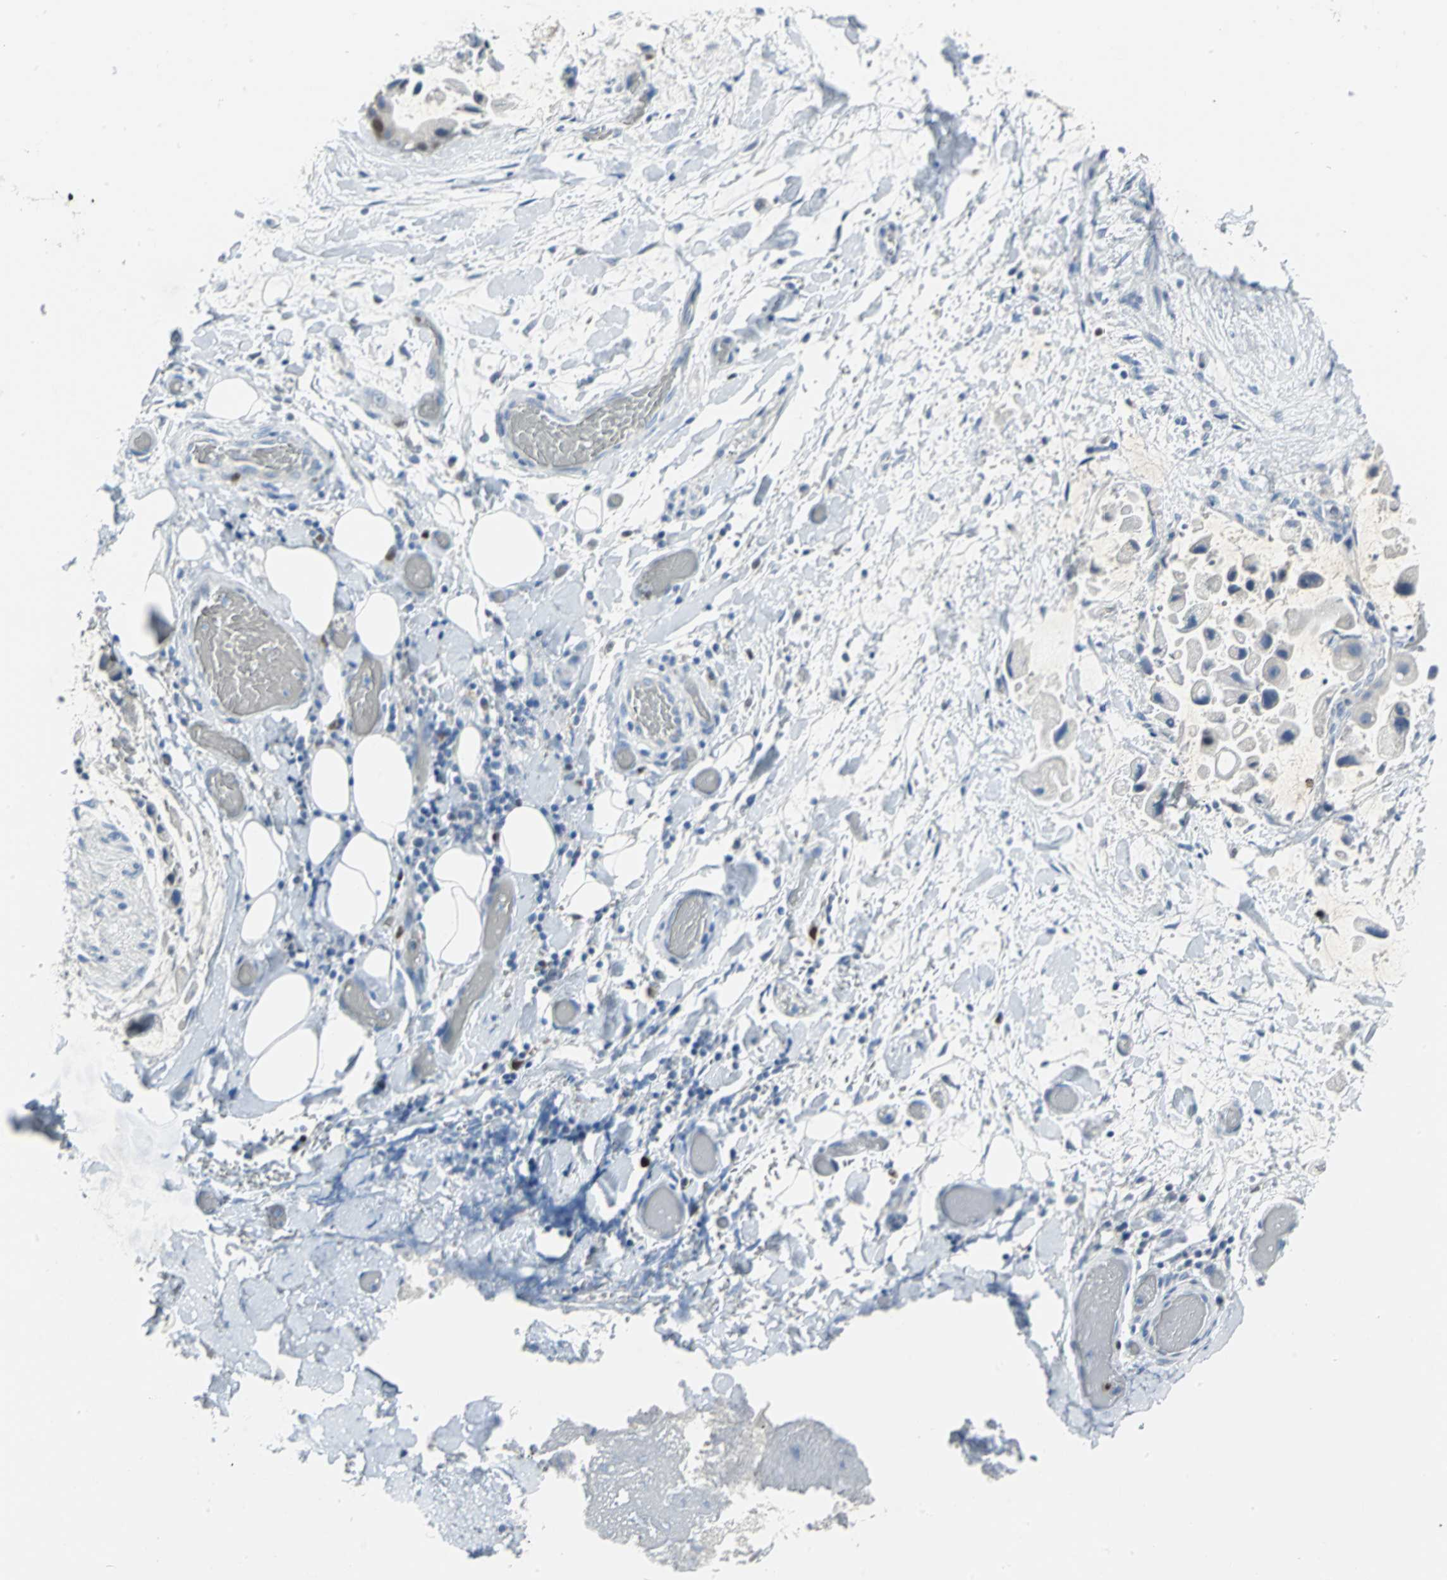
{"staining": {"intensity": "negative", "quantity": "none", "location": "none"}, "tissue": "adipose tissue", "cell_type": "Adipocytes", "image_type": "normal", "snomed": [{"axis": "morphology", "description": "Normal tissue, NOS"}, {"axis": "morphology", "description": "Cholangiocarcinoma"}, {"axis": "topography", "description": "Liver"}, {"axis": "topography", "description": "Peripheral nerve tissue"}], "caption": "Immunohistochemical staining of benign human adipose tissue displays no significant expression in adipocytes. (Immunohistochemistry (ihc), brightfield microscopy, high magnification).", "gene": "MCM4", "patient": {"sex": "male", "age": 50}}